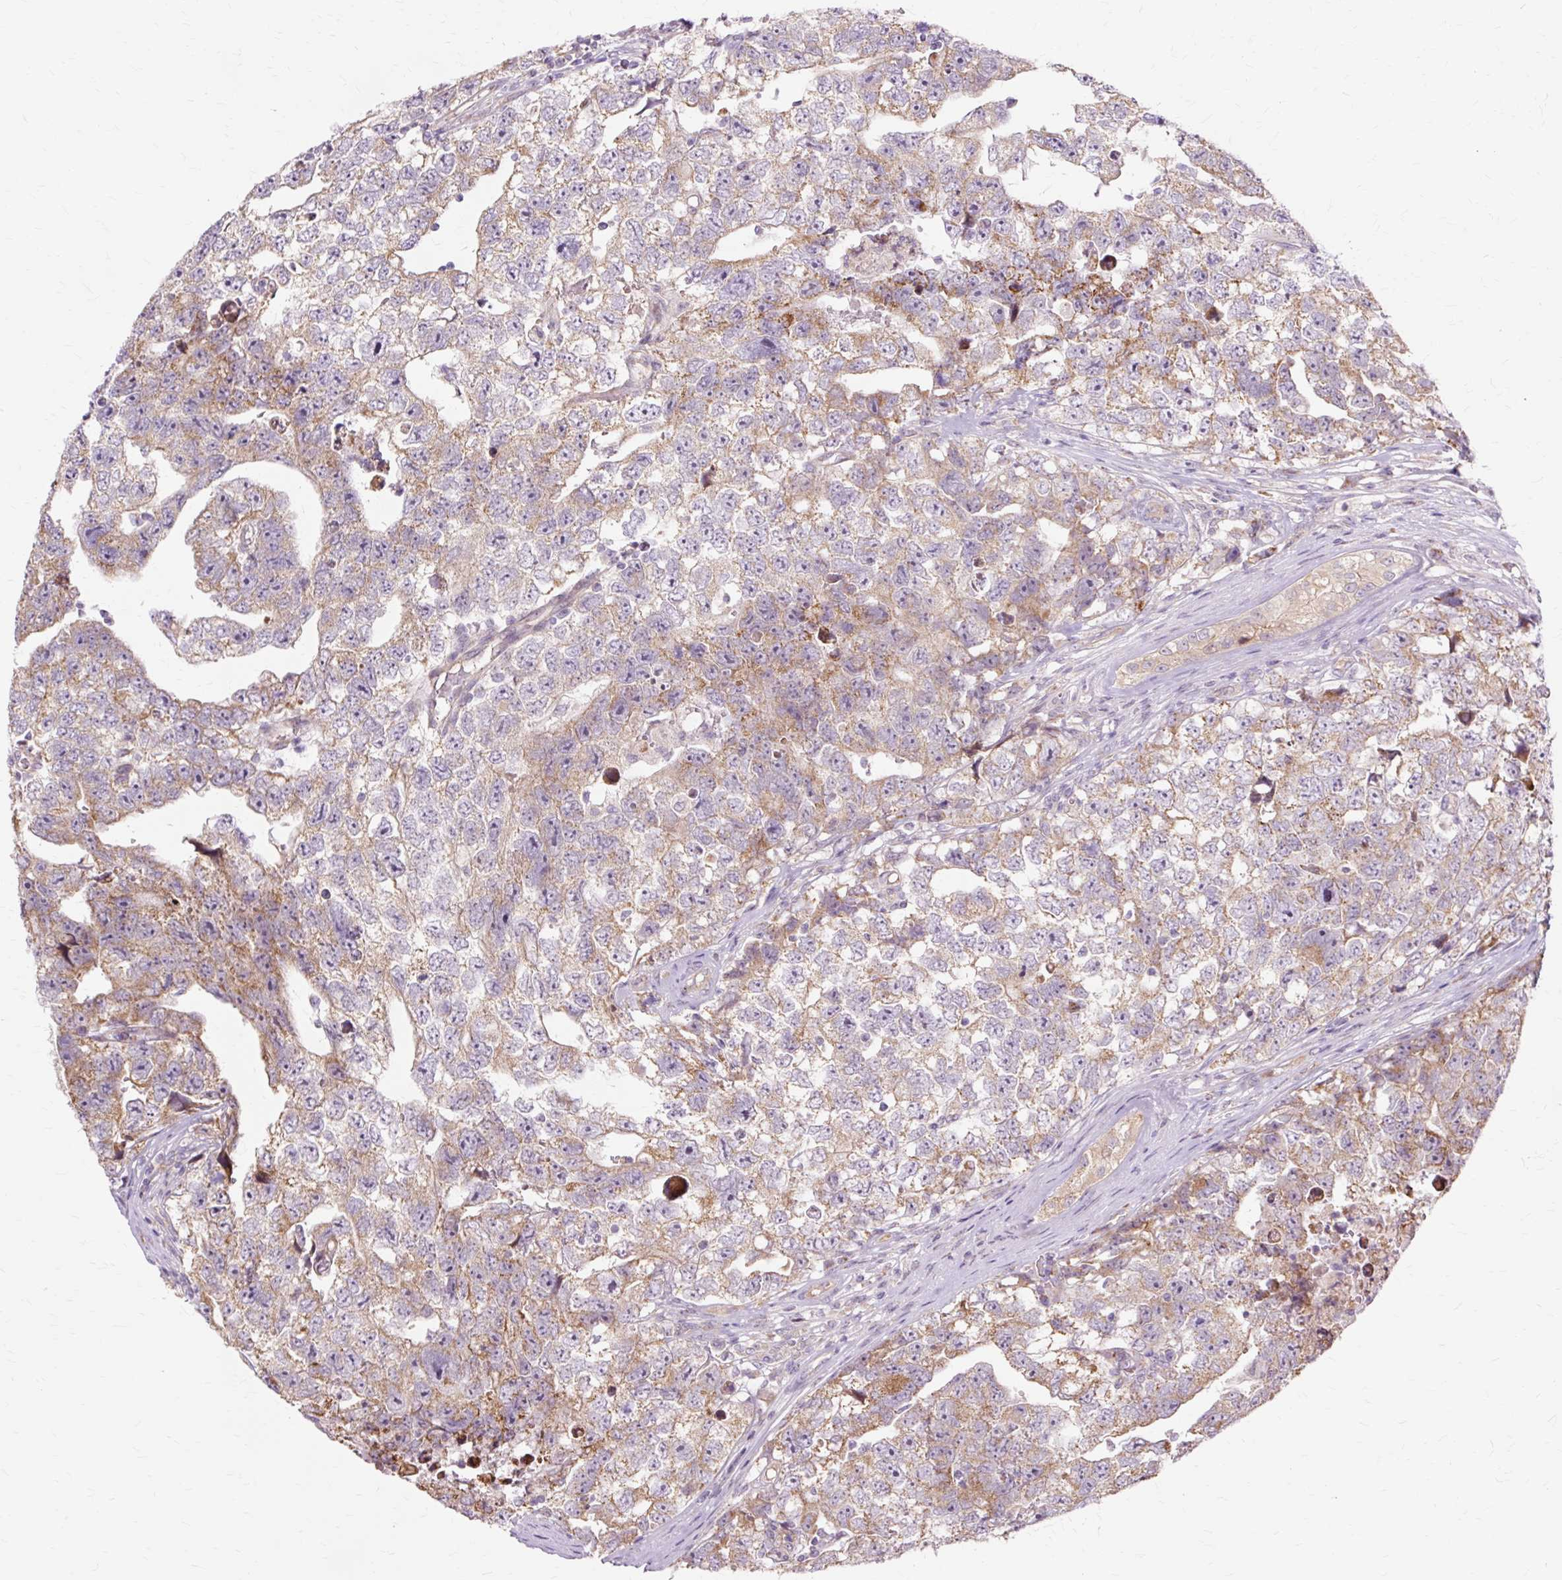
{"staining": {"intensity": "moderate", "quantity": ">75%", "location": "cytoplasmic/membranous"}, "tissue": "testis cancer", "cell_type": "Tumor cells", "image_type": "cancer", "snomed": [{"axis": "morphology", "description": "Carcinoma, Embryonal, NOS"}, {"axis": "topography", "description": "Testis"}], "caption": "Human testis cancer stained for a protein (brown) displays moderate cytoplasmic/membranous positive staining in approximately >75% of tumor cells.", "gene": "PDZD2", "patient": {"sex": "male", "age": 22}}